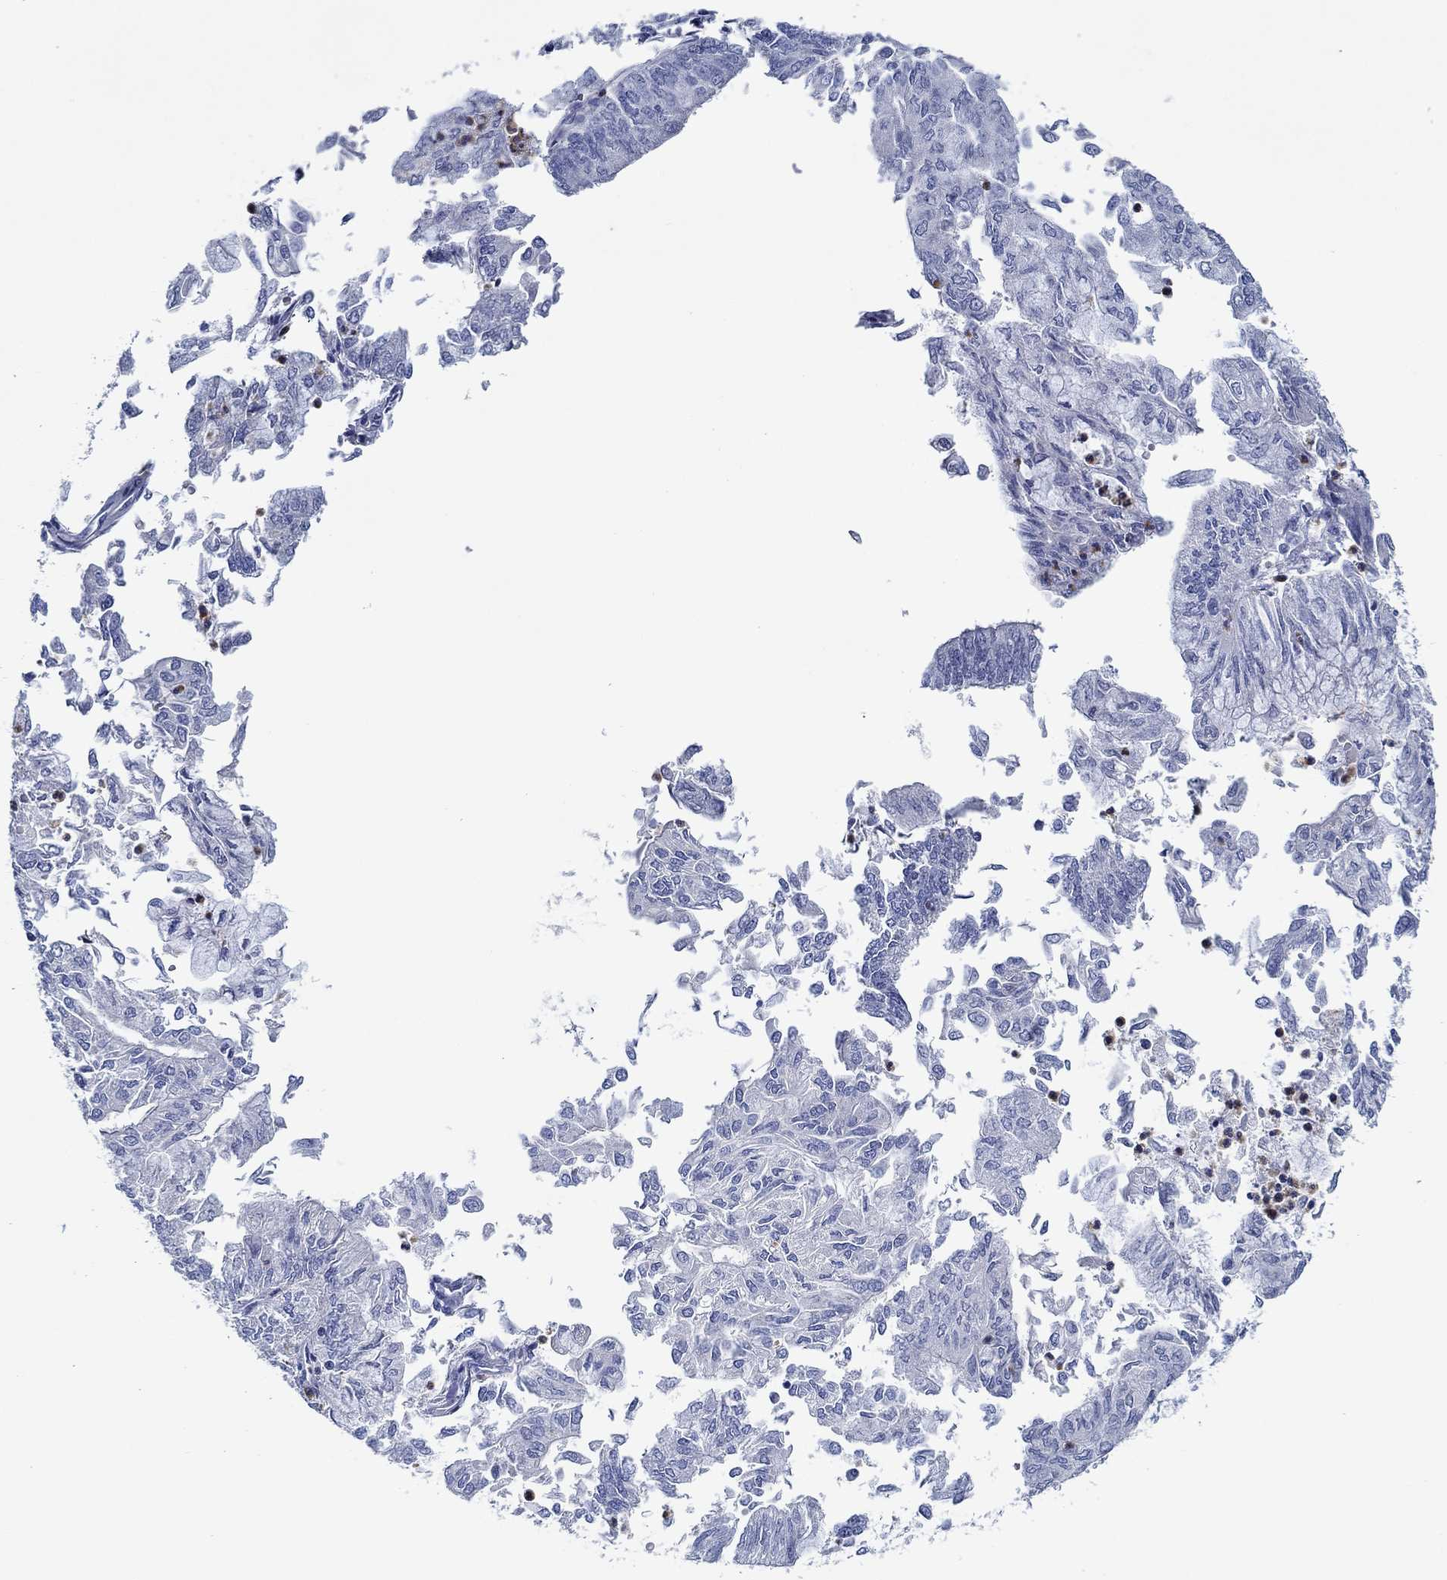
{"staining": {"intensity": "negative", "quantity": "none", "location": "none"}, "tissue": "endometrial cancer", "cell_type": "Tumor cells", "image_type": "cancer", "snomed": [{"axis": "morphology", "description": "Adenocarcinoma, NOS"}, {"axis": "topography", "description": "Endometrium"}], "caption": "DAB (3,3'-diaminobenzidine) immunohistochemical staining of endometrial cancer shows no significant expression in tumor cells.", "gene": "CFAP61", "patient": {"sex": "female", "age": 59}}